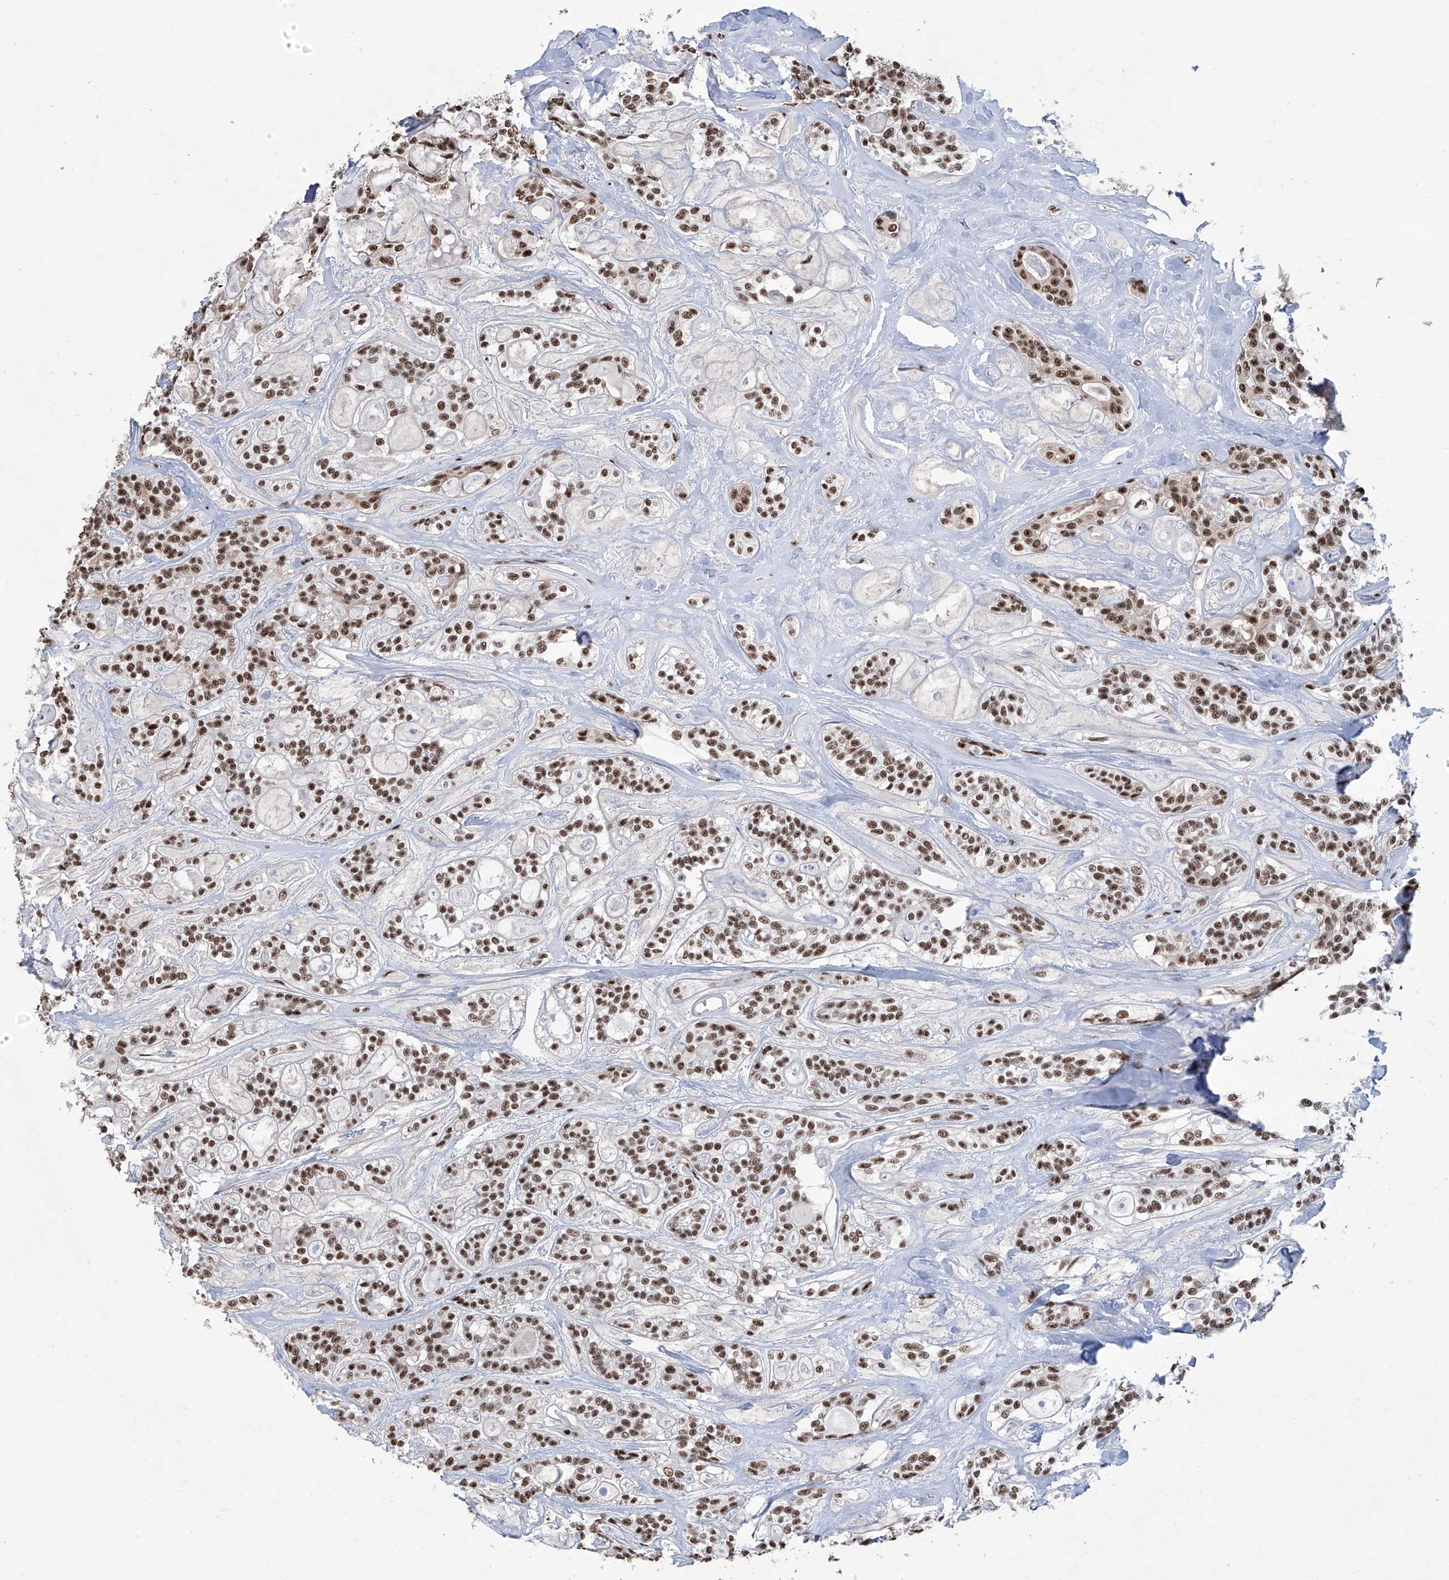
{"staining": {"intensity": "moderate", "quantity": ">75%", "location": "nuclear"}, "tissue": "head and neck cancer", "cell_type": "Tumor cells", "image_type": "cancer", "snomed": [{"axis": "morphology", "description": "Adenocarcinoma, NOS"}, {"axis": "topography", "description": "Head-Neck"}], "caption": "Human head and neck cancer stained with a protein marker reveals moderate staining in tumor cells.", "gene": "FBXL4", "patient": {"sex": "male", "age": 66}}